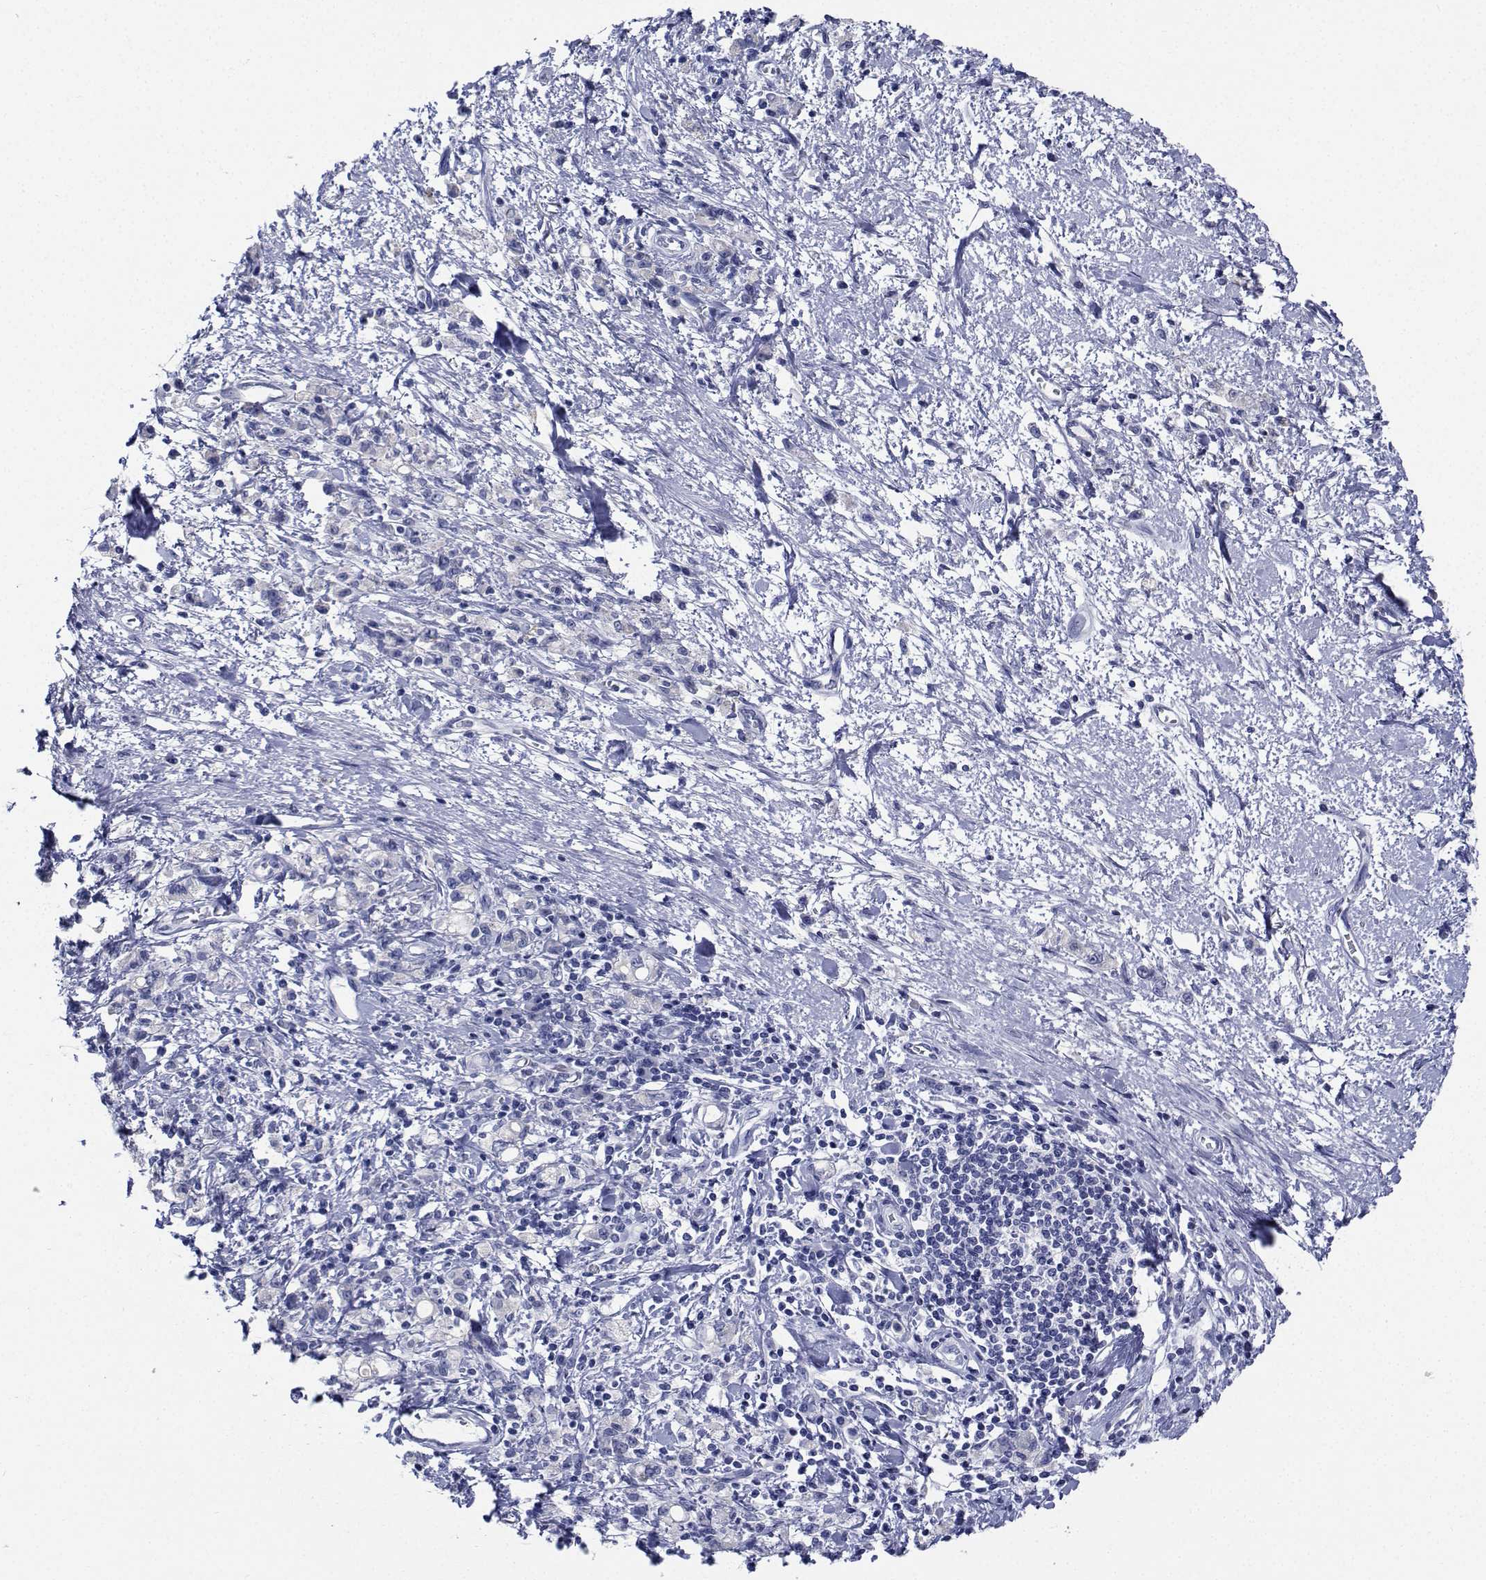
{"staining": {"intensity": "negative", "quantity": "none", "location": "none"}, "tissue": "stomach cancer", "cell_type": "Tumor cells", "image_type": "cancer", "snomed": [{"axis": "morphology", "description": "Adenocarcinoma, NOS"}, {"axis": "topography", "description": "Stomach"}], "caption": "IHC histopathology image of neoplastic tissue: adenocarcinoma (stomach) stained with DAB shows no significant protein expression in tumor cells.", "gene": "CDHR3", "patient": {"sex": "male", "age": 77}}